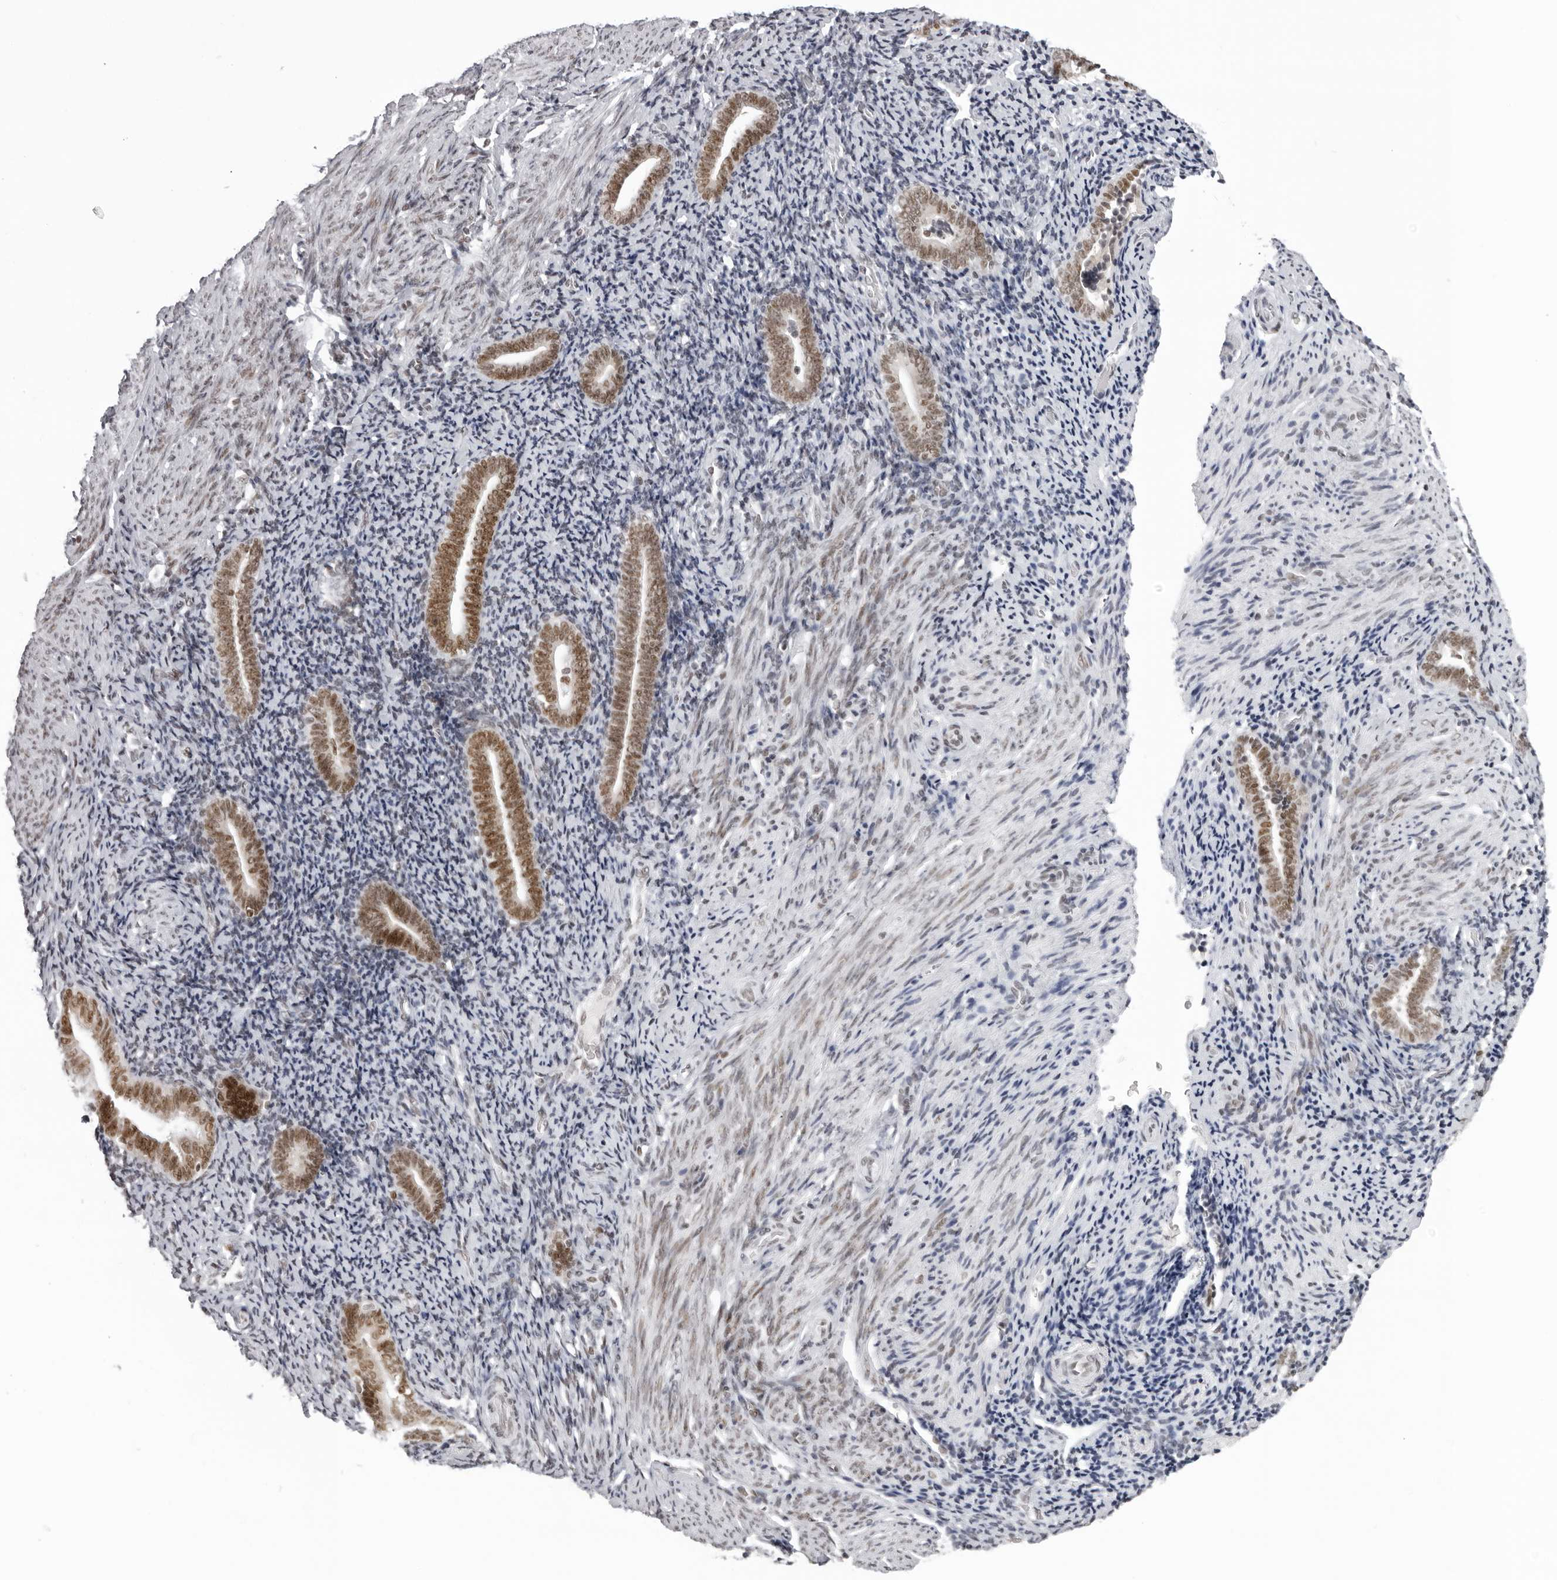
{"staining": {"intensity": "negative", "quantity": "none", "location": "none"}, "tissue": "endometrium", "cell_type": "Cells in endometrial stroma", "image_type": "normal", "snomed": [{"axis": "morphology", "description": "Normal tissue, NOS"}, {"axis": "topography", "description": "Endometrium"}], "caption": "Micrograph shows no significant protein expression in cells in endometrial stroma of benign endometrium.", "gene": "HEXIM2", "patient": {"sex": "female", "age": 51}}